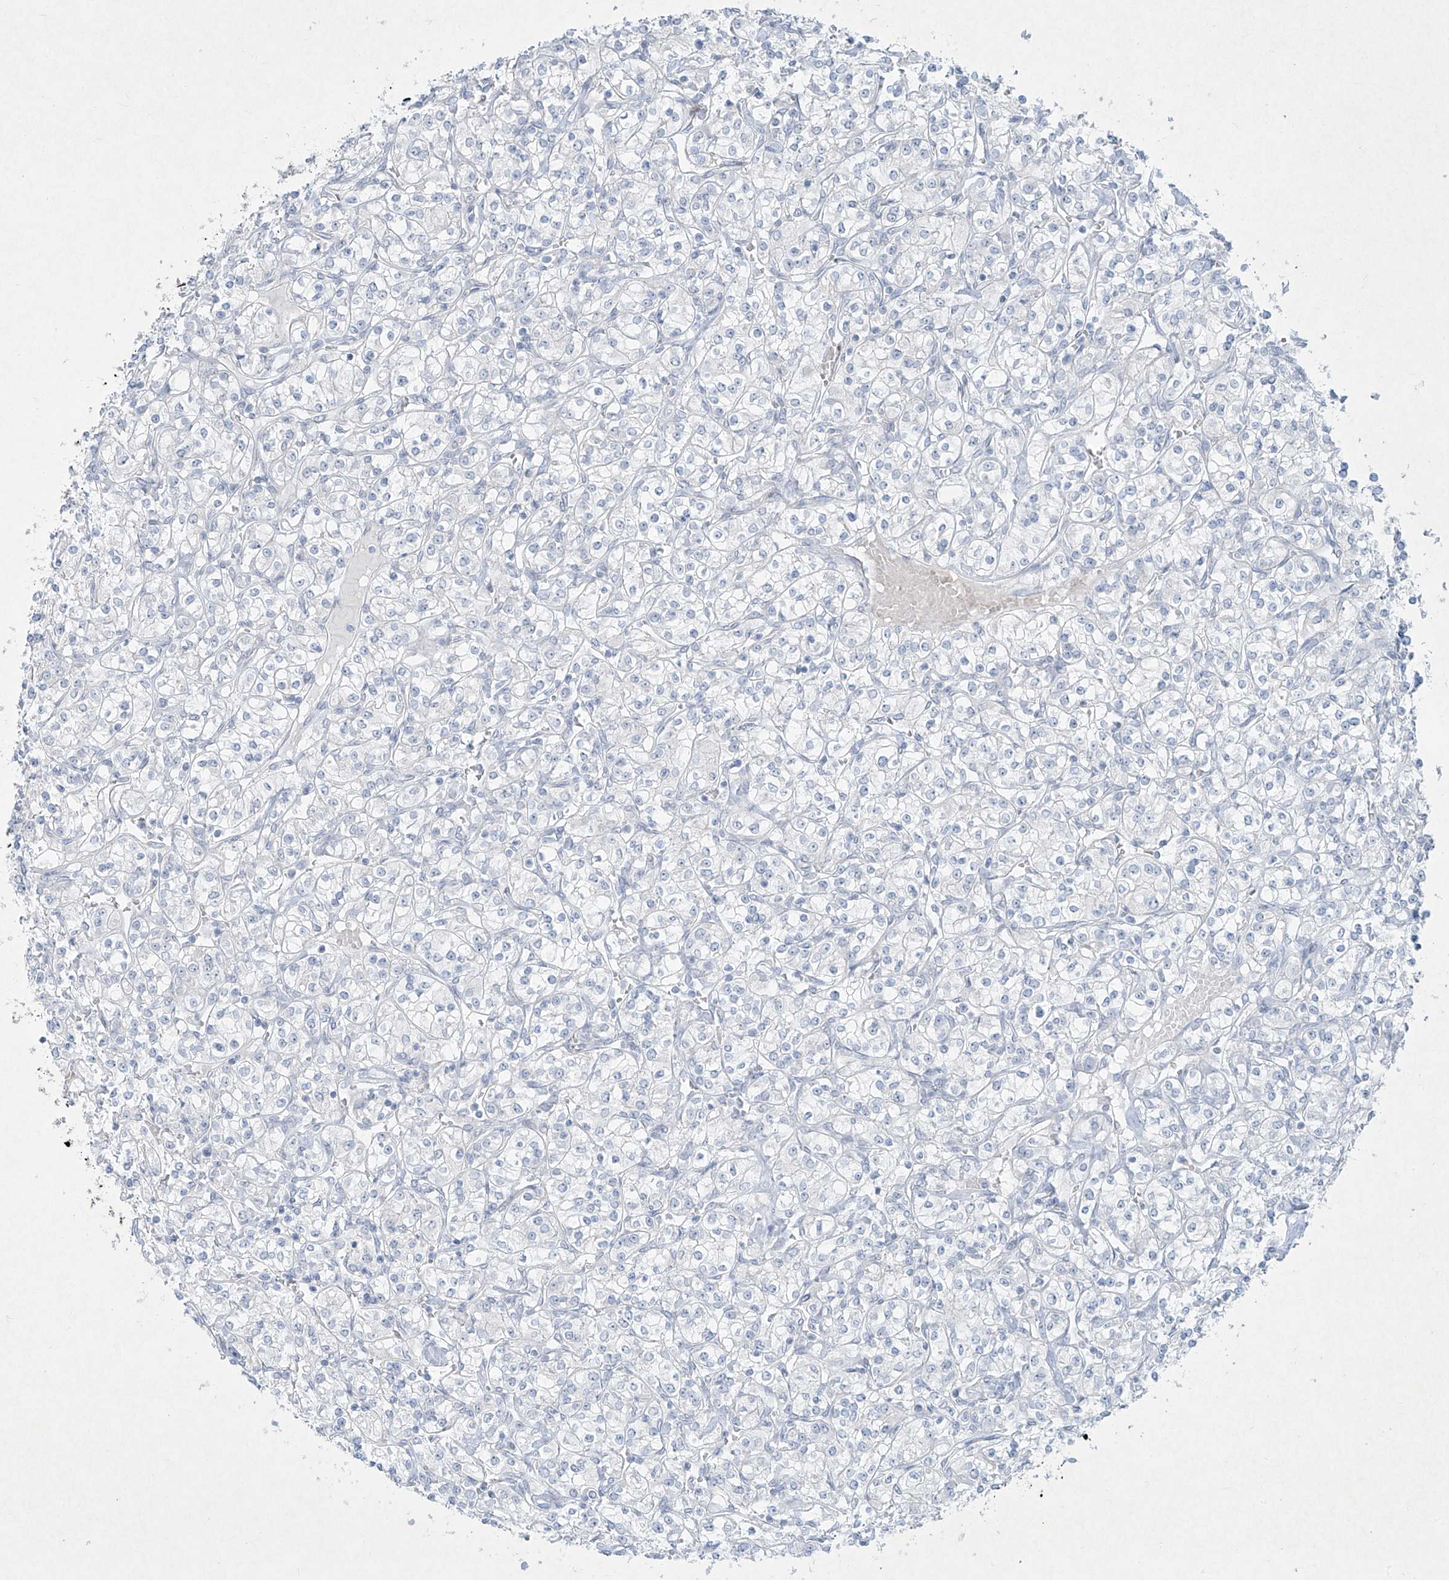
{"staining": {"intensity": "negative", "quantity": "none", "location": "none"}, "tissue": "renal cancer", "cell_type": "Tumor cells", "image_type": "cancer", "snomed": [{"axis": "morphology", "description": "Adenocarcinoma, NOS"}, {"axis": "topography", "description": "Kidney"}], "caption": "Histopathology image shows no significant protein expression in tumor cells of renal cancer (adenocarcinoma).", "gene": "PAX6", "patient": {"sex": "male", "age": 77}}